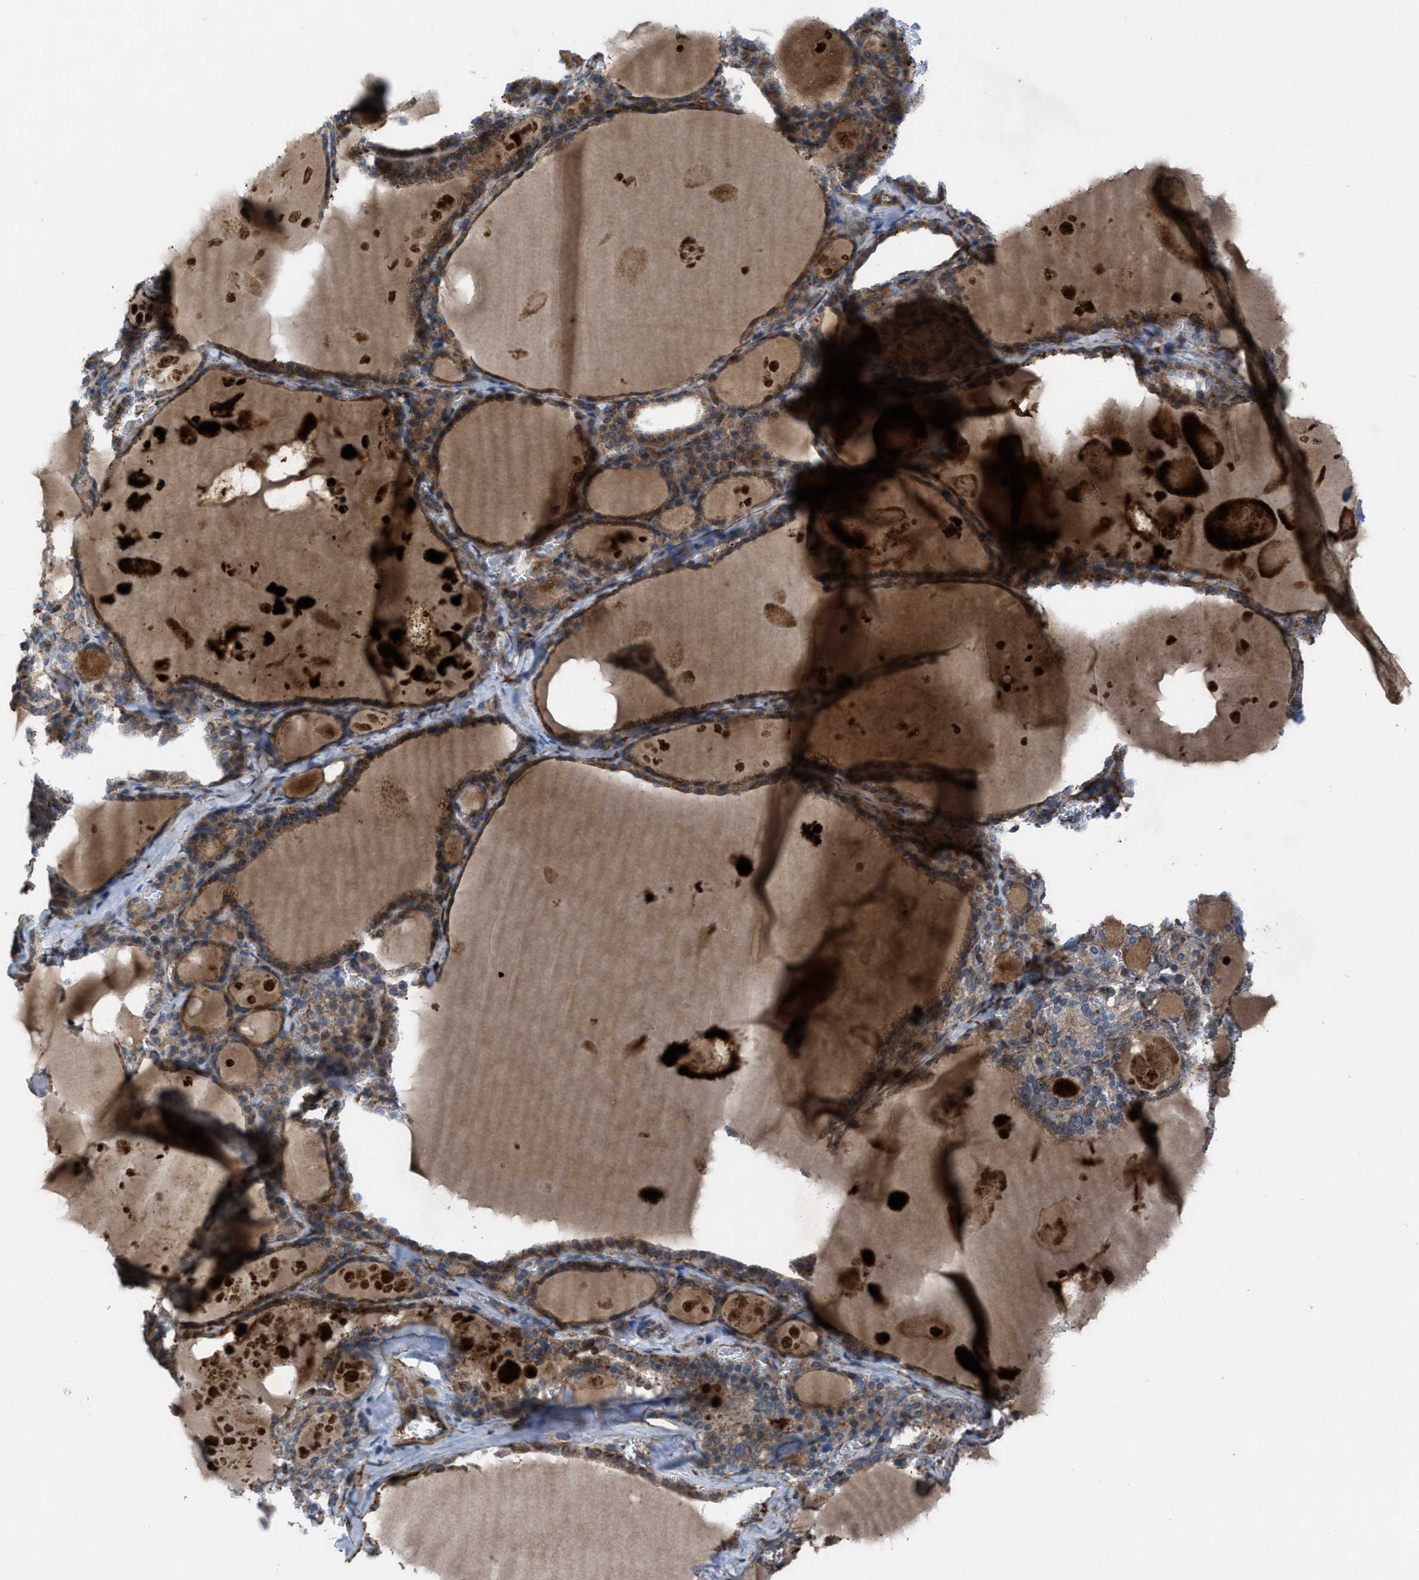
{"staining": {"intensity": "moderate", "quantity": ">75%", "location": "cytoplasmic/membranous"}, "tissue": "thyroid gland", "cell_type": "Glandular cells", "image_type": "normal", "snomed": [{"axis": "morphology", "description": "Normal tissue, NOS"}, {"axis": "topography", "description": "Thyroid gland"}], "caption": "DAB immunohistochemical staining of normal human thyroid gland reveals moderate cytoplasmic/membranous protein positivity in approximately >75% of glandular cells.", "gene": "SLC6A9", "patient": {"sex": "male", "age": 56}}